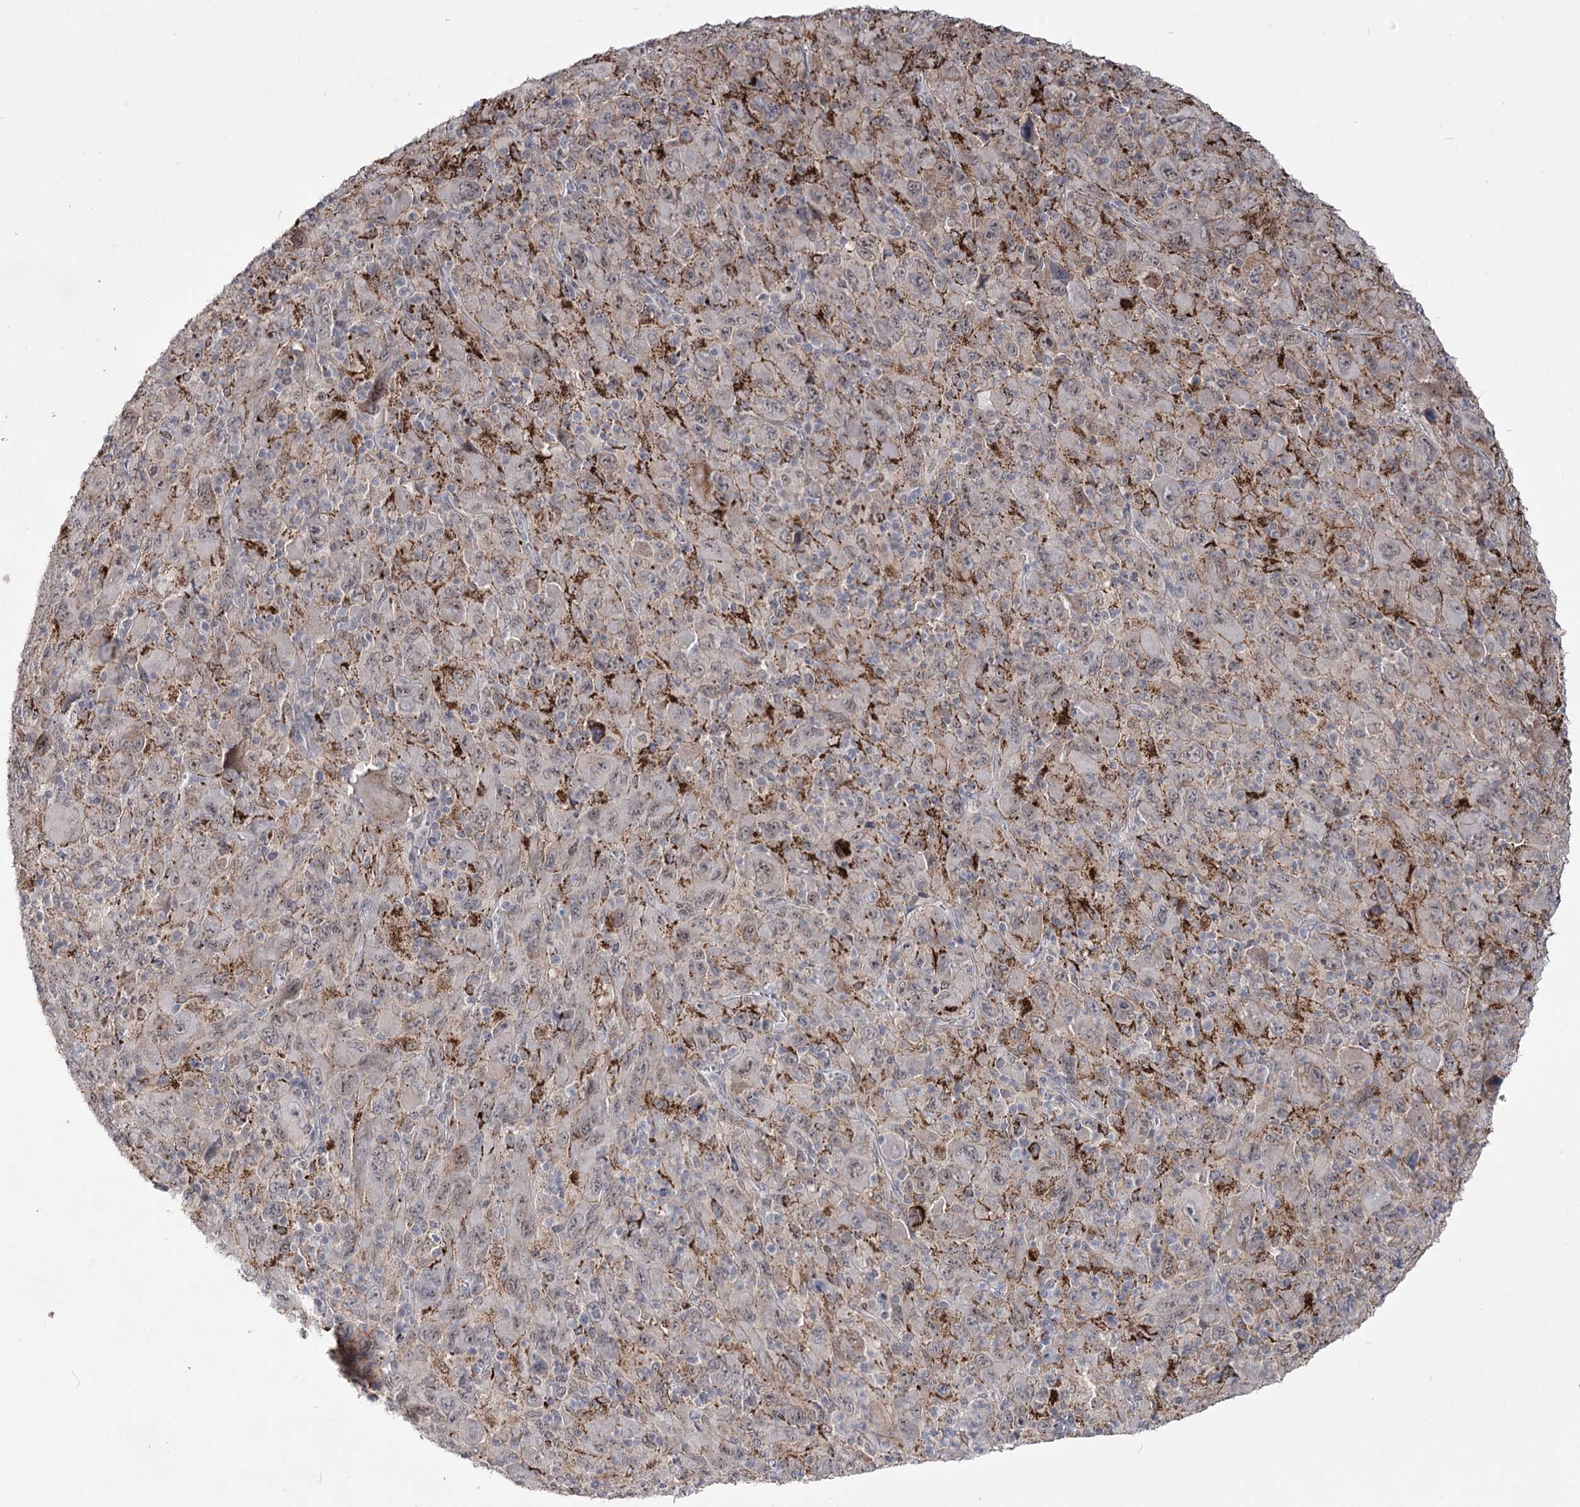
{"staining": {"intensity": "weak", "quantity": "25%-75%", "location": "nuclear"}, "tissue": "melanoma", "cell_type": "Tumor cells", "image_type": "cancer", "snomed": [{"axis": "morphology", "description": "Malignant melanoma, Metastatic site"}, {"axis": "topography", "description": "Skin"}], "caption": "This micrograph displays malignant melanoma (metastatic site) stained with IHC to label a protein in brown. The nuclear of tumor cells show weak positivity for the protein. Nuclei are counter-stained blue.", "gene": "ZSCAN23", "patient": {"sex": "female", "age": 56}}